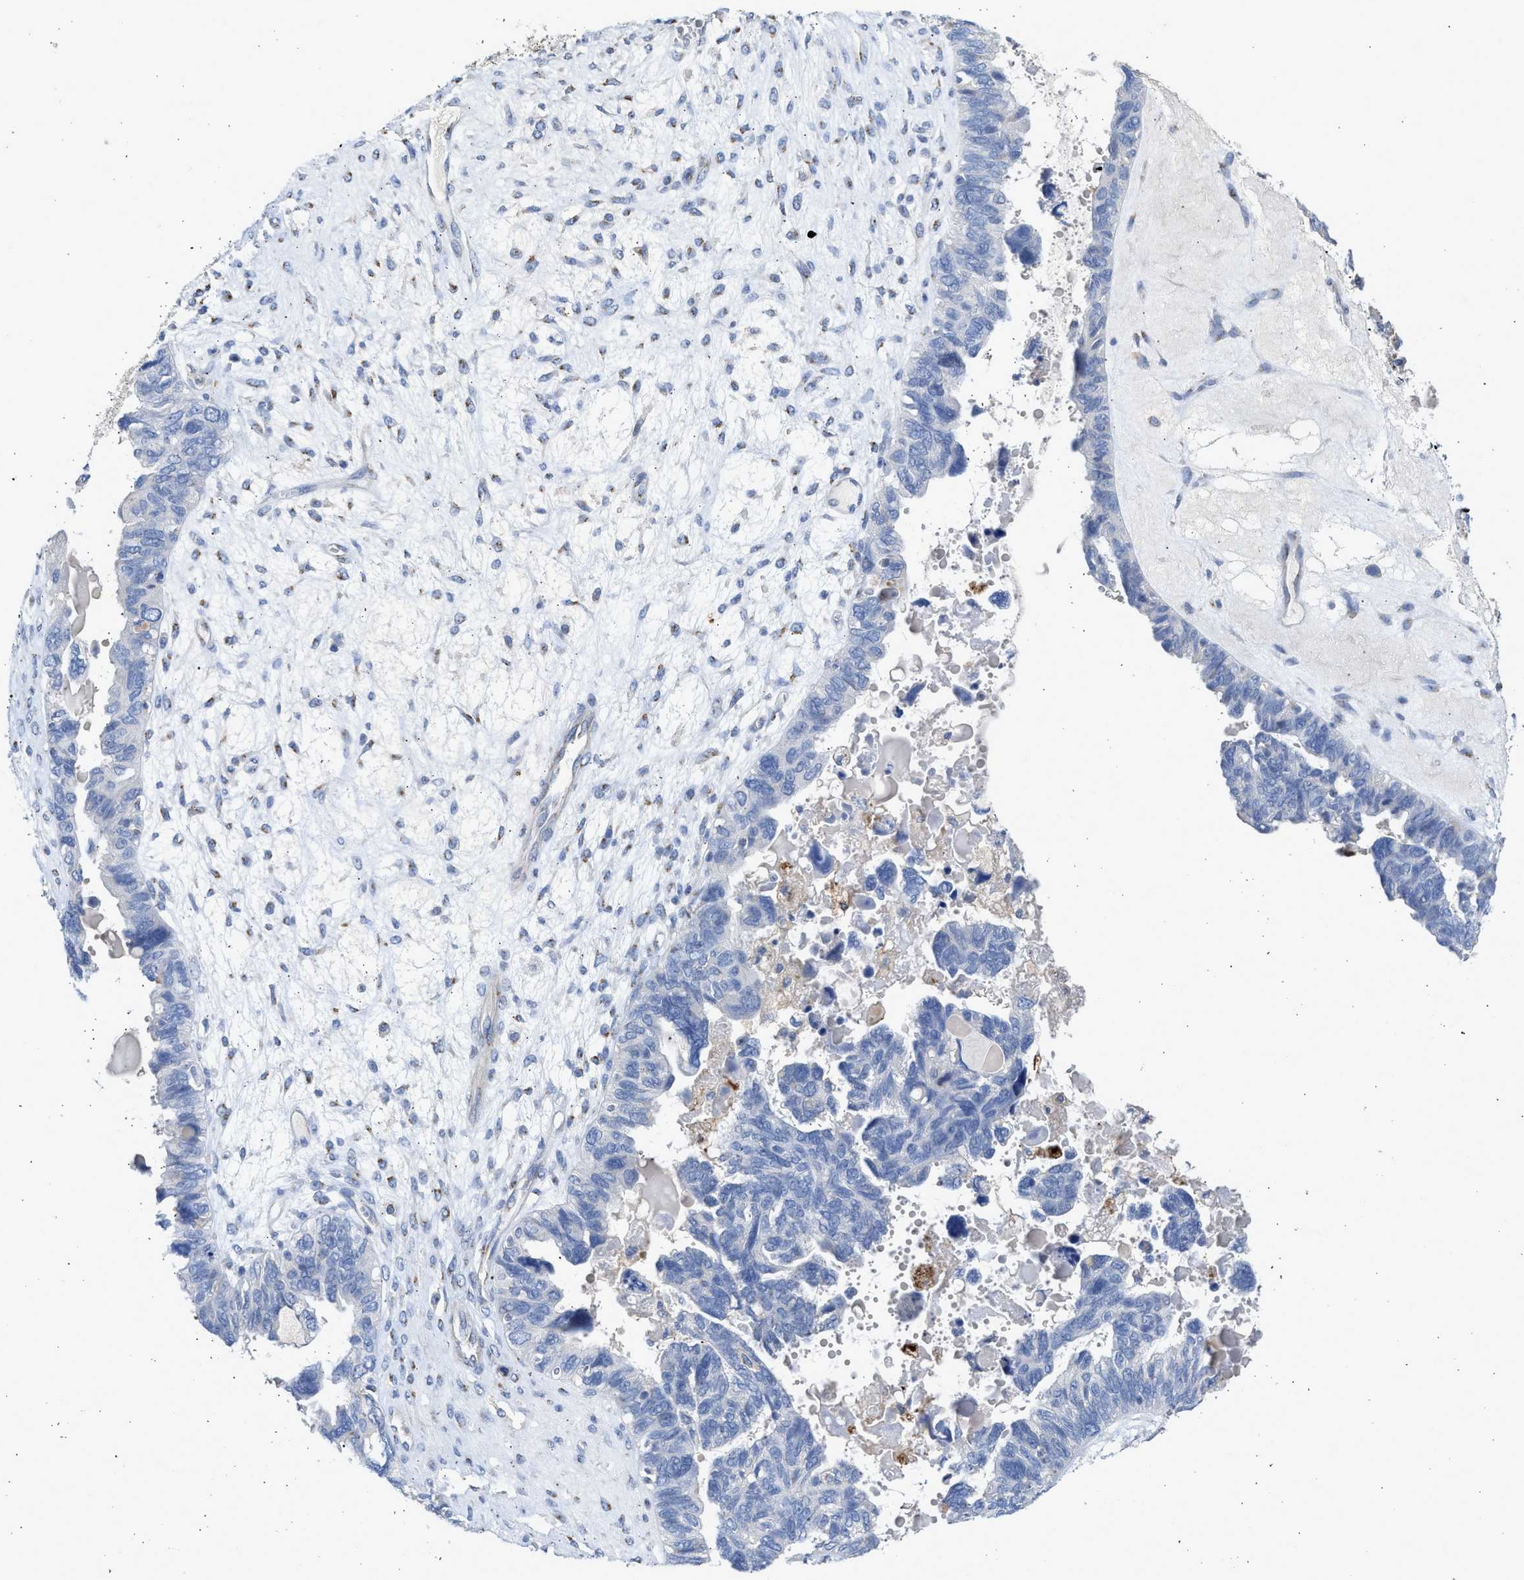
{"staining": {"intensity": "negative", "quantity": "none", "location": "none"}, "tissue": "ovarian cancer", "cell_type": "Tumor cells", "image_type": "cancer", "snomed": [{"axis": "morphology", "description": "Cystadenocarcinoma, serous, NOS"}, {"axis": "topography", "description": "Ovary"}], "caption": "High magnification brightfield microscopy of ovarian cancer stained with DAB (brown) and counterstained with hematoxylin (blue): tumor cells show no significant expression.", "gene": "IPO8", "patient": {"sex": "female", "age": 79}}